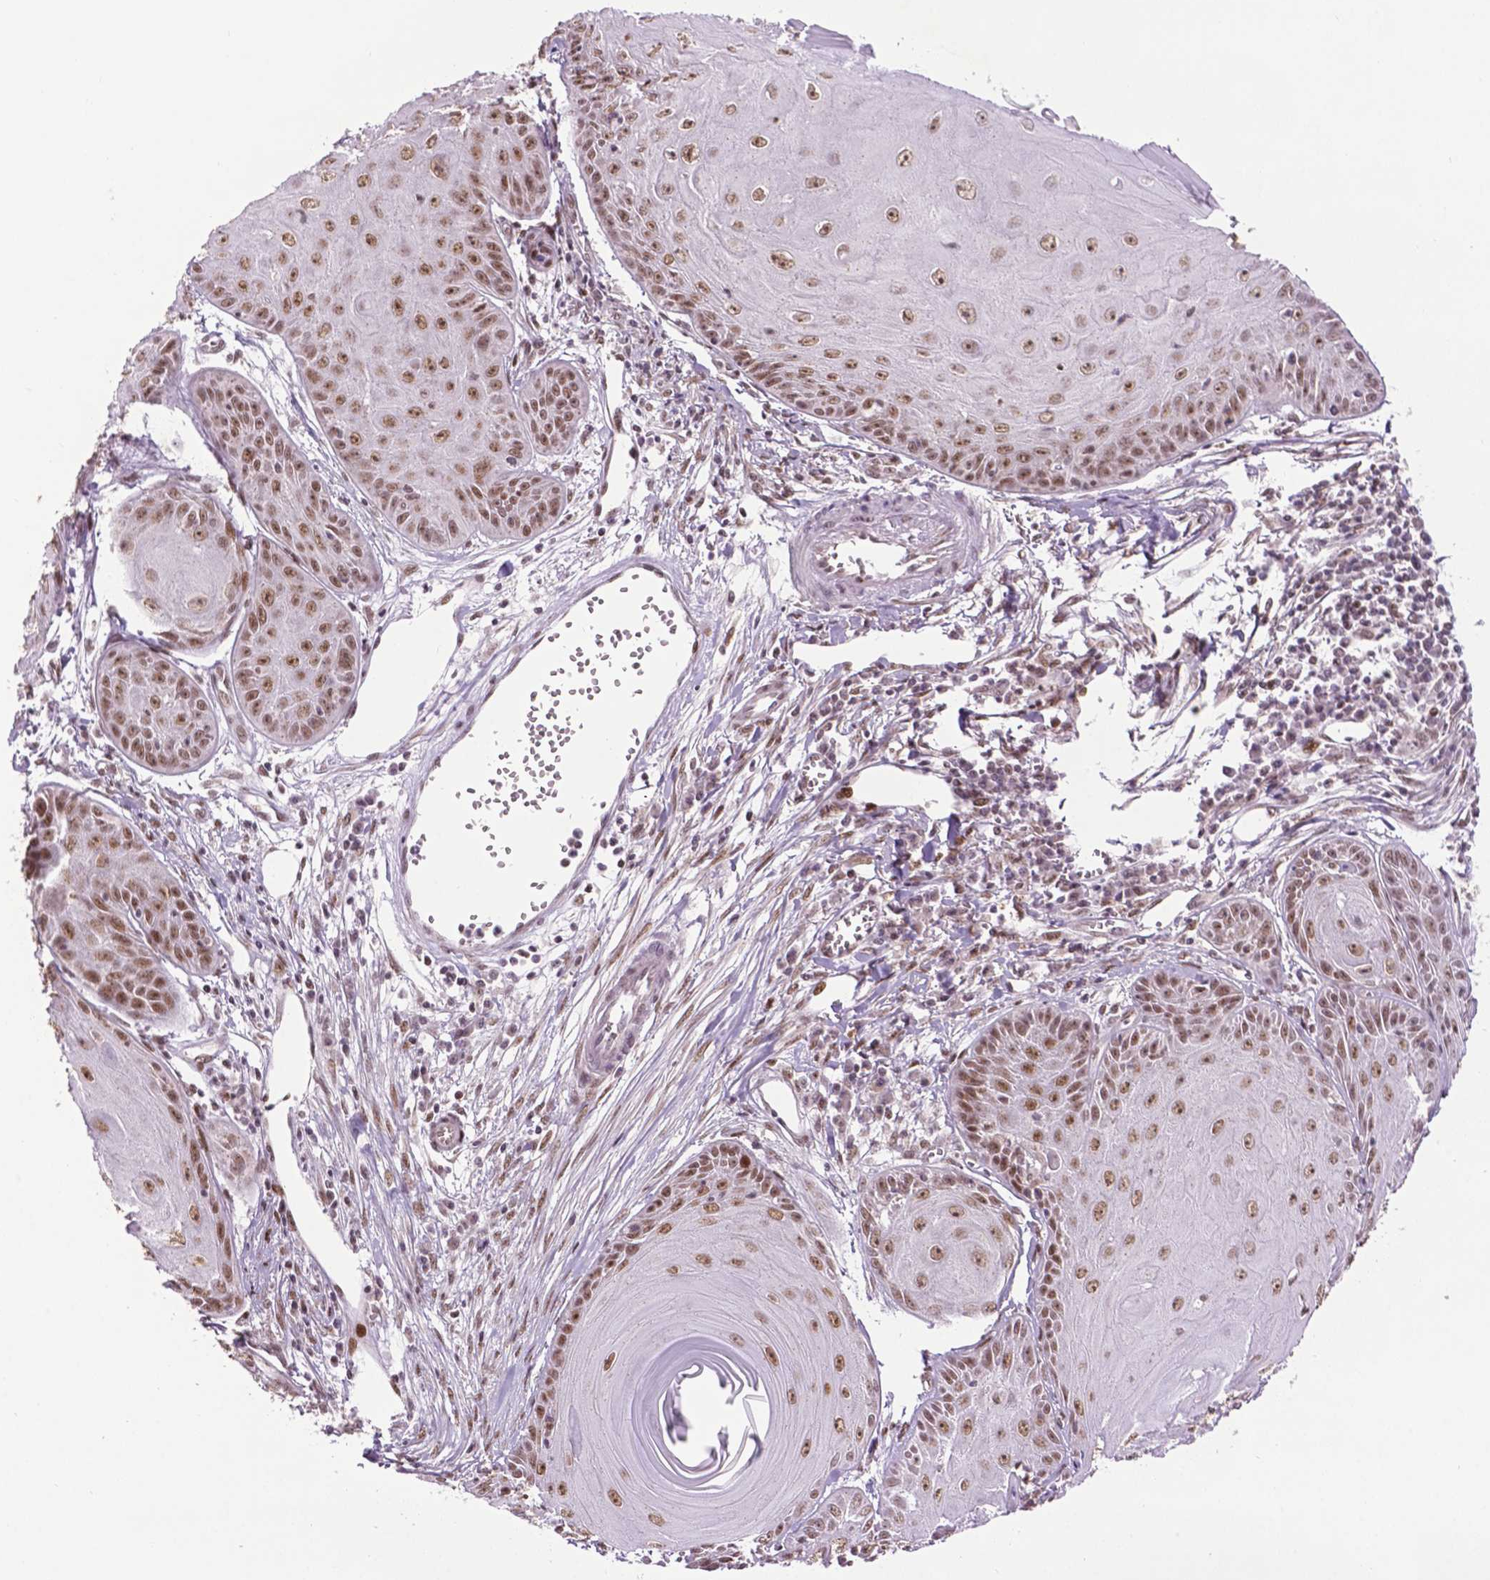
{"staining": {"intensity": "moderate", "quantity": ">75%", "location": "nuclear"}, "tissue": "skin cancer", "cell_type": "Tumor cells", "image_type": "cancer", "snomed": [{"axis": "morphology", "description": "Squamous cell carcinoma, NOS"}, {"axis": "topography", "description": "Skin"}, {"axis": "topography", "description": "Vulva"}], "caption": "There is medium levels of moderate nuclear expression in tumor cells of skin squamous cell carcinoma, as demonstrated by immunohistochemical staining (brown color).", "gene": "ZNF41", "patient": {"sex": "female", "age": 85}}